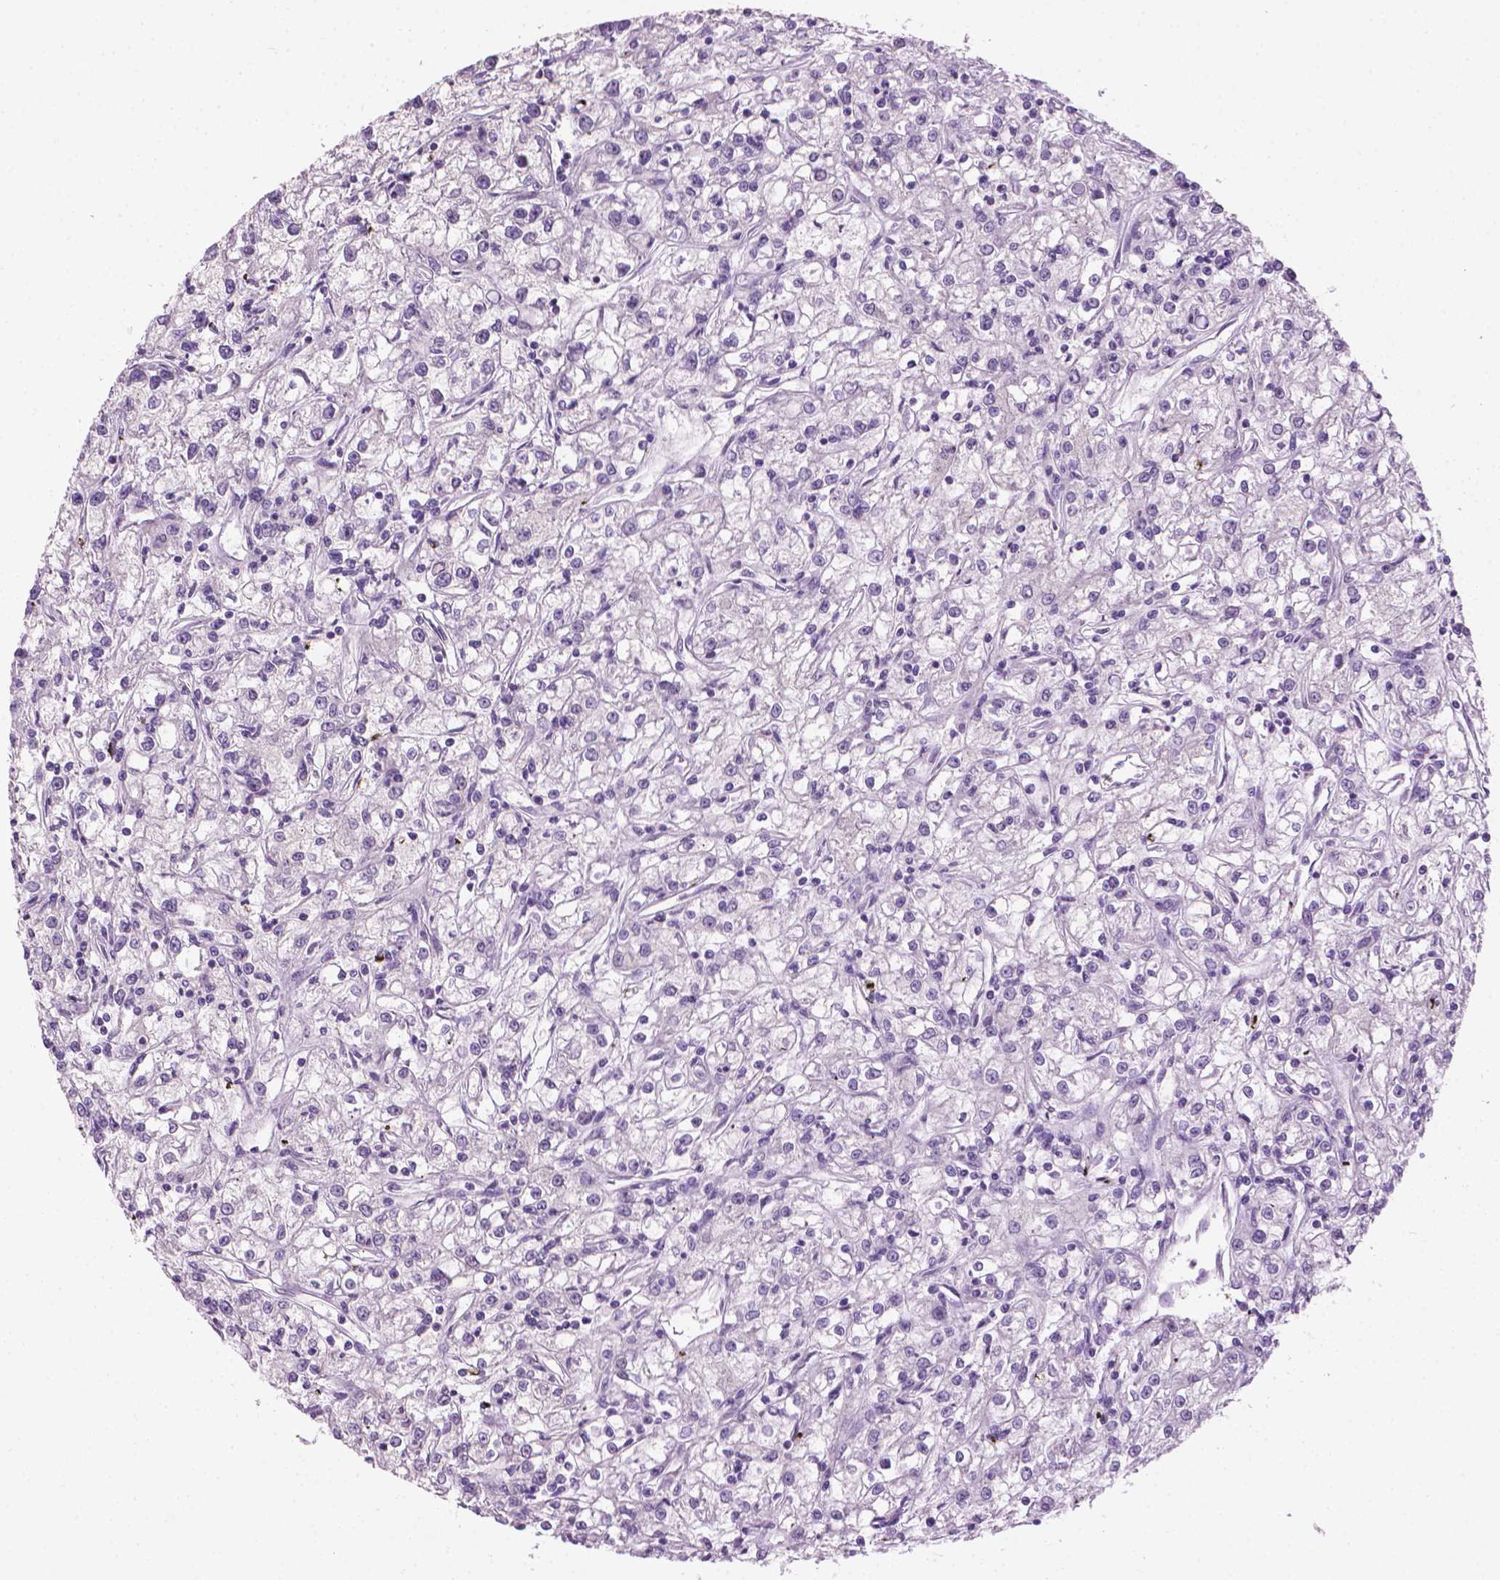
{"staining": {"intensity": "negative", "quantity": "none", "location": "none"}, "tissue": "renal cancer", "cell_type": "Tumor cells", "image_type": "cancer", "snomed": [{"axis": "morphology", "description": "Adenocarcinoma, NOS"}, {"axis": "topography", "description": "Kidney"}], "caption": "This is a micrograph of IHC staining of renal cancer, which shows no expression in tumor cells.", "gene": "MLANA", "patient": {"sex": "female", "age": 59}}